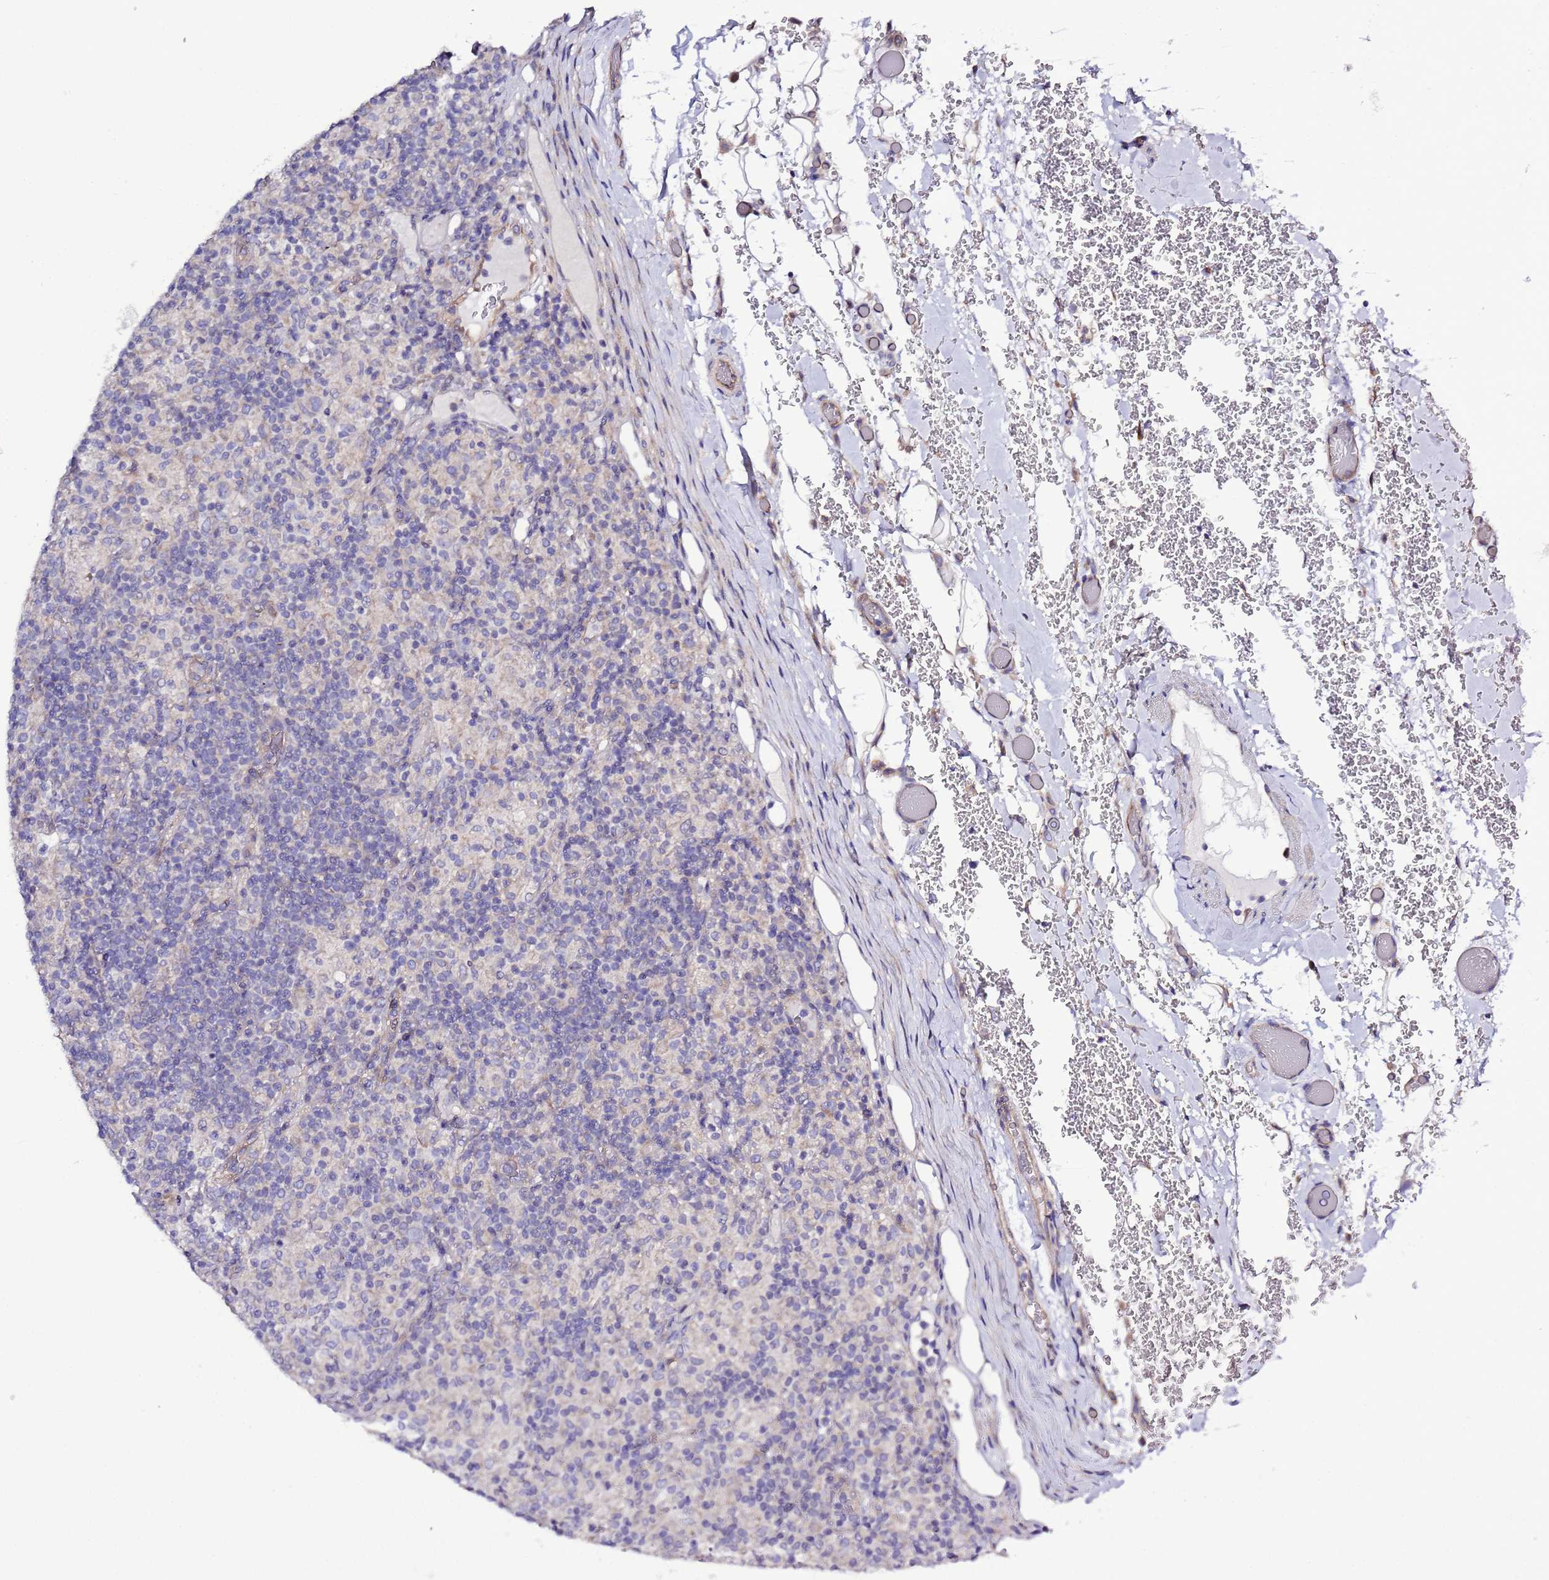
{"staining": {"intensity": "negative", "quantity": "none", "location": "none"}, "tissue": "lymphoma", "cell_type": "Tumor cells", "image_type": "cancer", "snomed": [{"axis": "morphology", "description": "Hodgkin's disease, NOS"}, {"axis": "topography", "description": "Lymph node"}], "caption": "The immunohistochemistry histopathology image has no significant positivity in tumor cells of lymphoma tissue.", "gene": "SPCS1", "patient": {"sex": "male", "age": 70}}